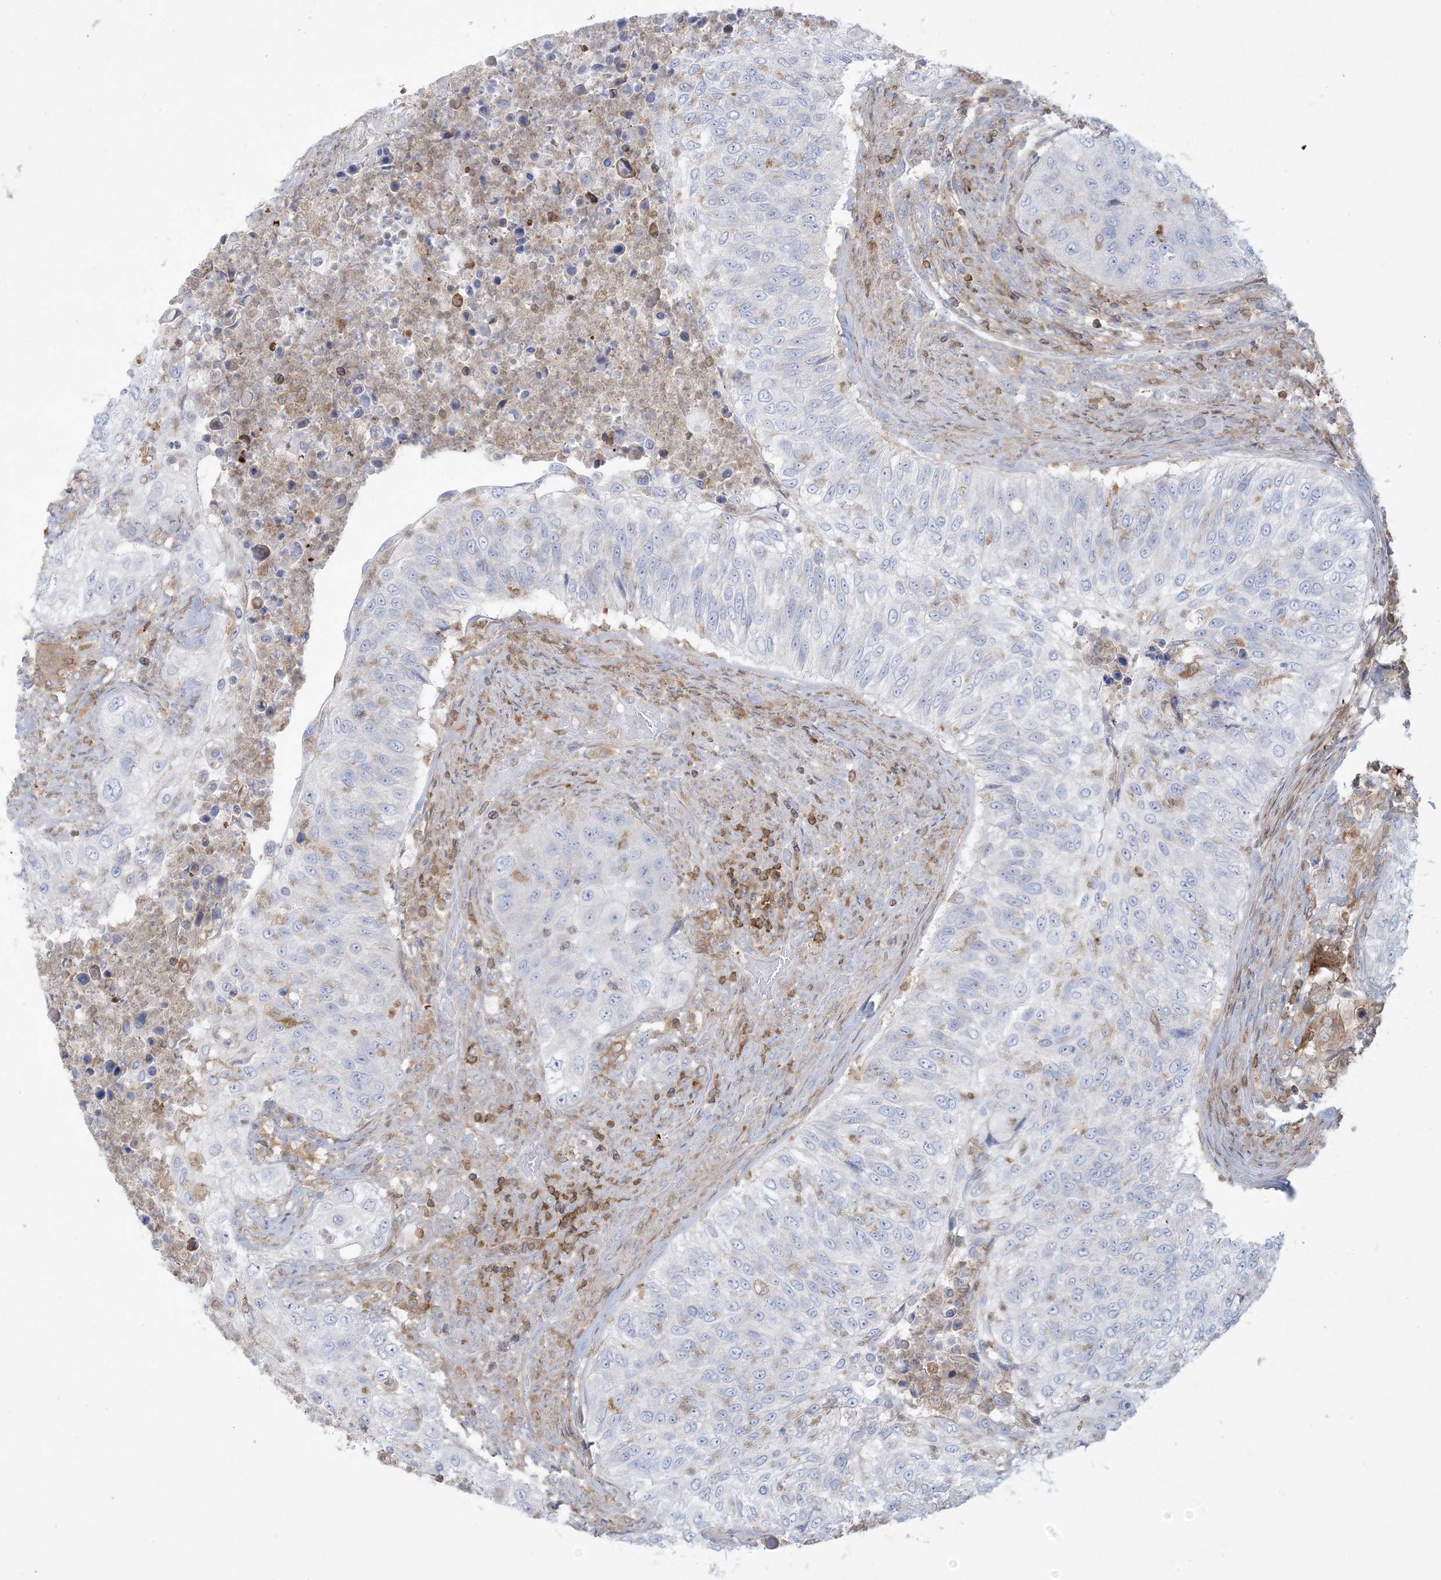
{"staining": {"intensity": "negative", "quantity": "none", "location": "none"}, "tissue": "urothelial cancer", "cell_type": "Tumor cells", "image_type": "cancer", "snomed": [{"axis": "morphology", "description": "Urothelial carcinoma, High grade"}, {"axis": "topography", "description": "Urinary bladder"}], "caption": "Urothelial cancer stained for a protein using immunohistochemistry (IHC) demonstrates no expression tumor cells.", "gene": "ARHGAP30", "patient": {"sex": "female", "age": 60}}